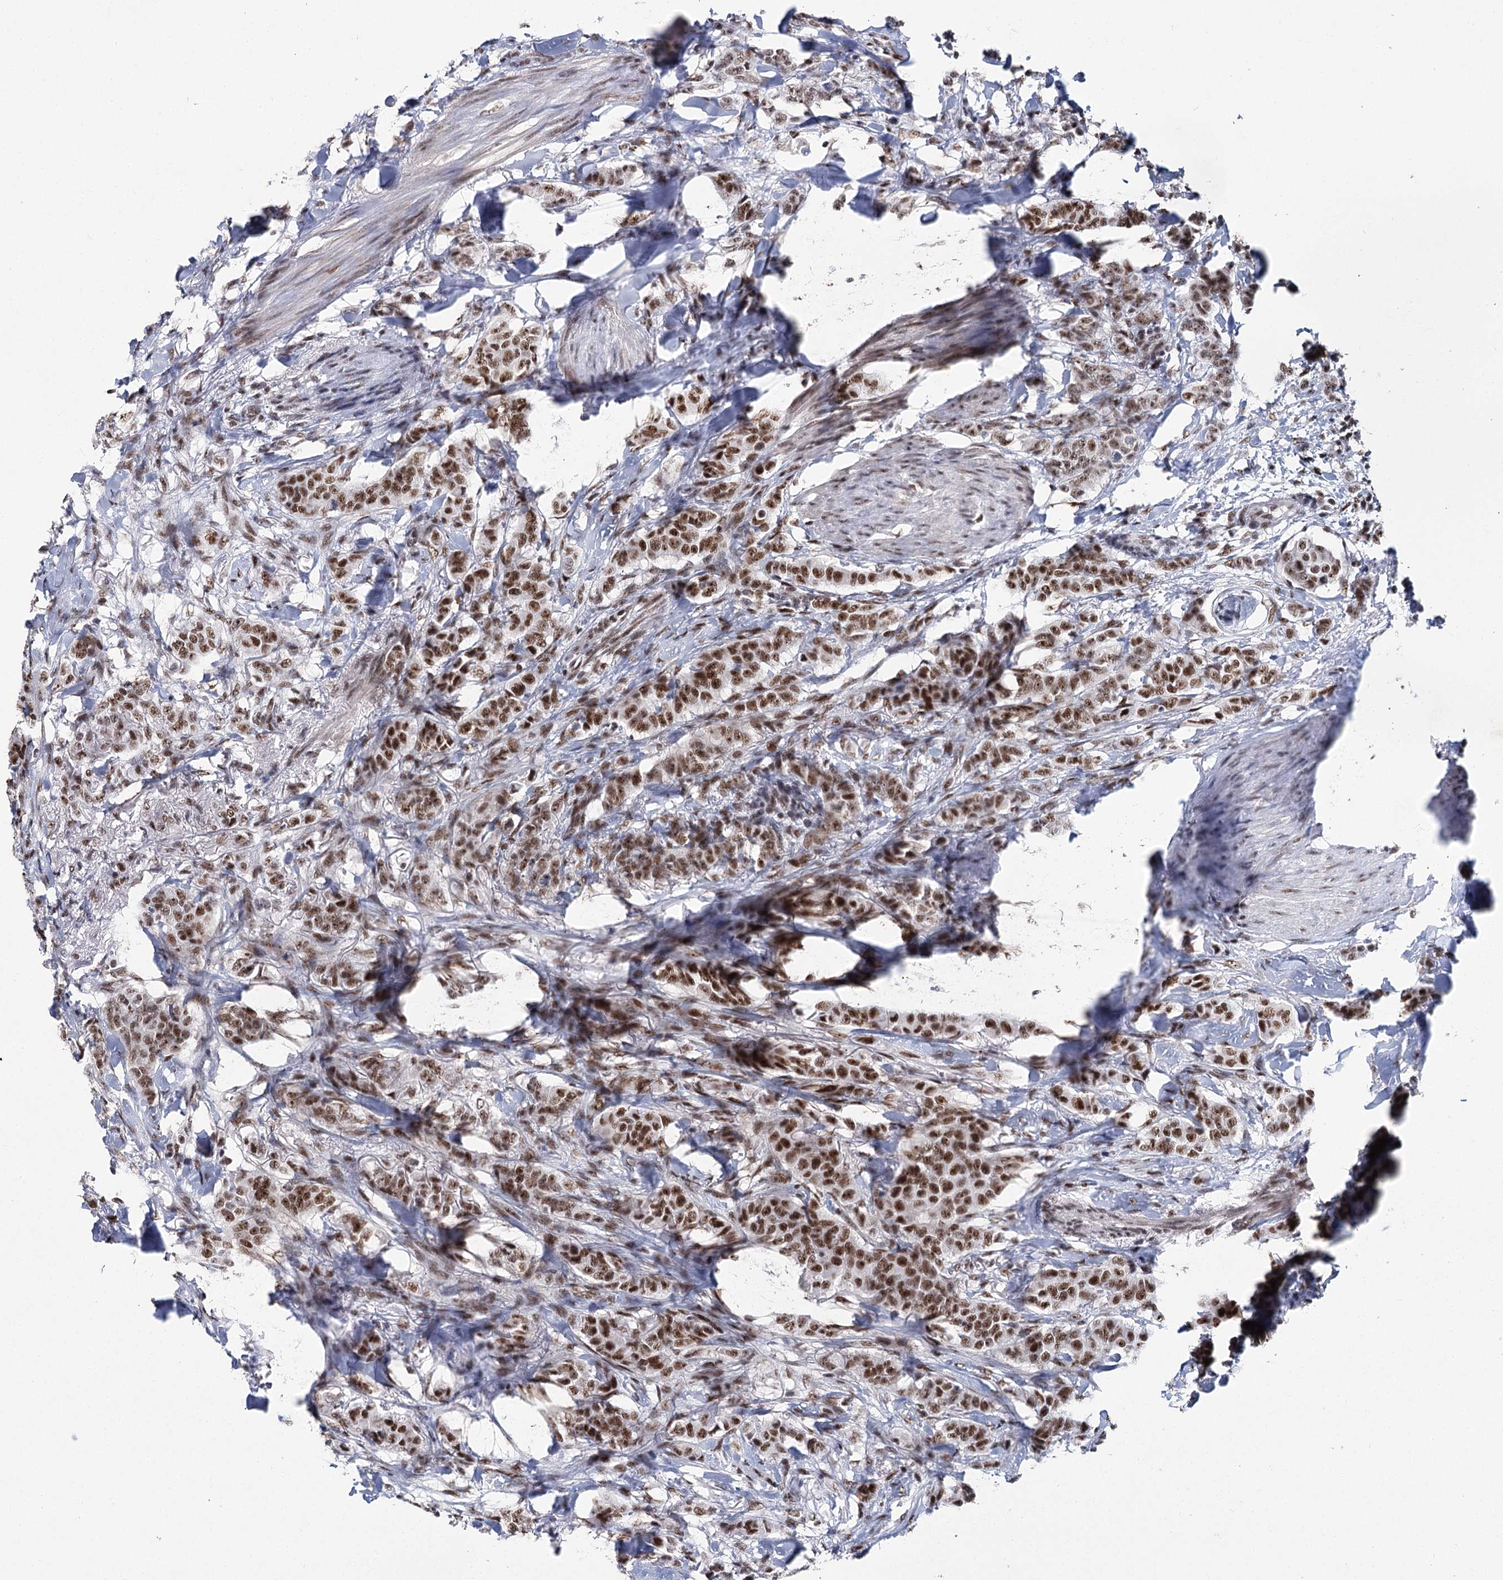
{"staining": {"intensity": "strong", "quantity": ">75%", "location": "nuclear"}, "tissue": "breast cancer", "cell_type": "Tumor cells", "image_type": "cancer", "snomed": [{"axis": "morphology", "description": "Duct carcinoma"}, {"axis": "topography", "description": "Breast"}], "caption": "Immunohistochemistry (IHC) of breast cancer (invasive ductal carcinoma) exhibits high levels of strong nuclear staining in approximately >75% of tumor cells.", "gene": "SCAF8", "patient": {"sex": "female", "age": 40}}